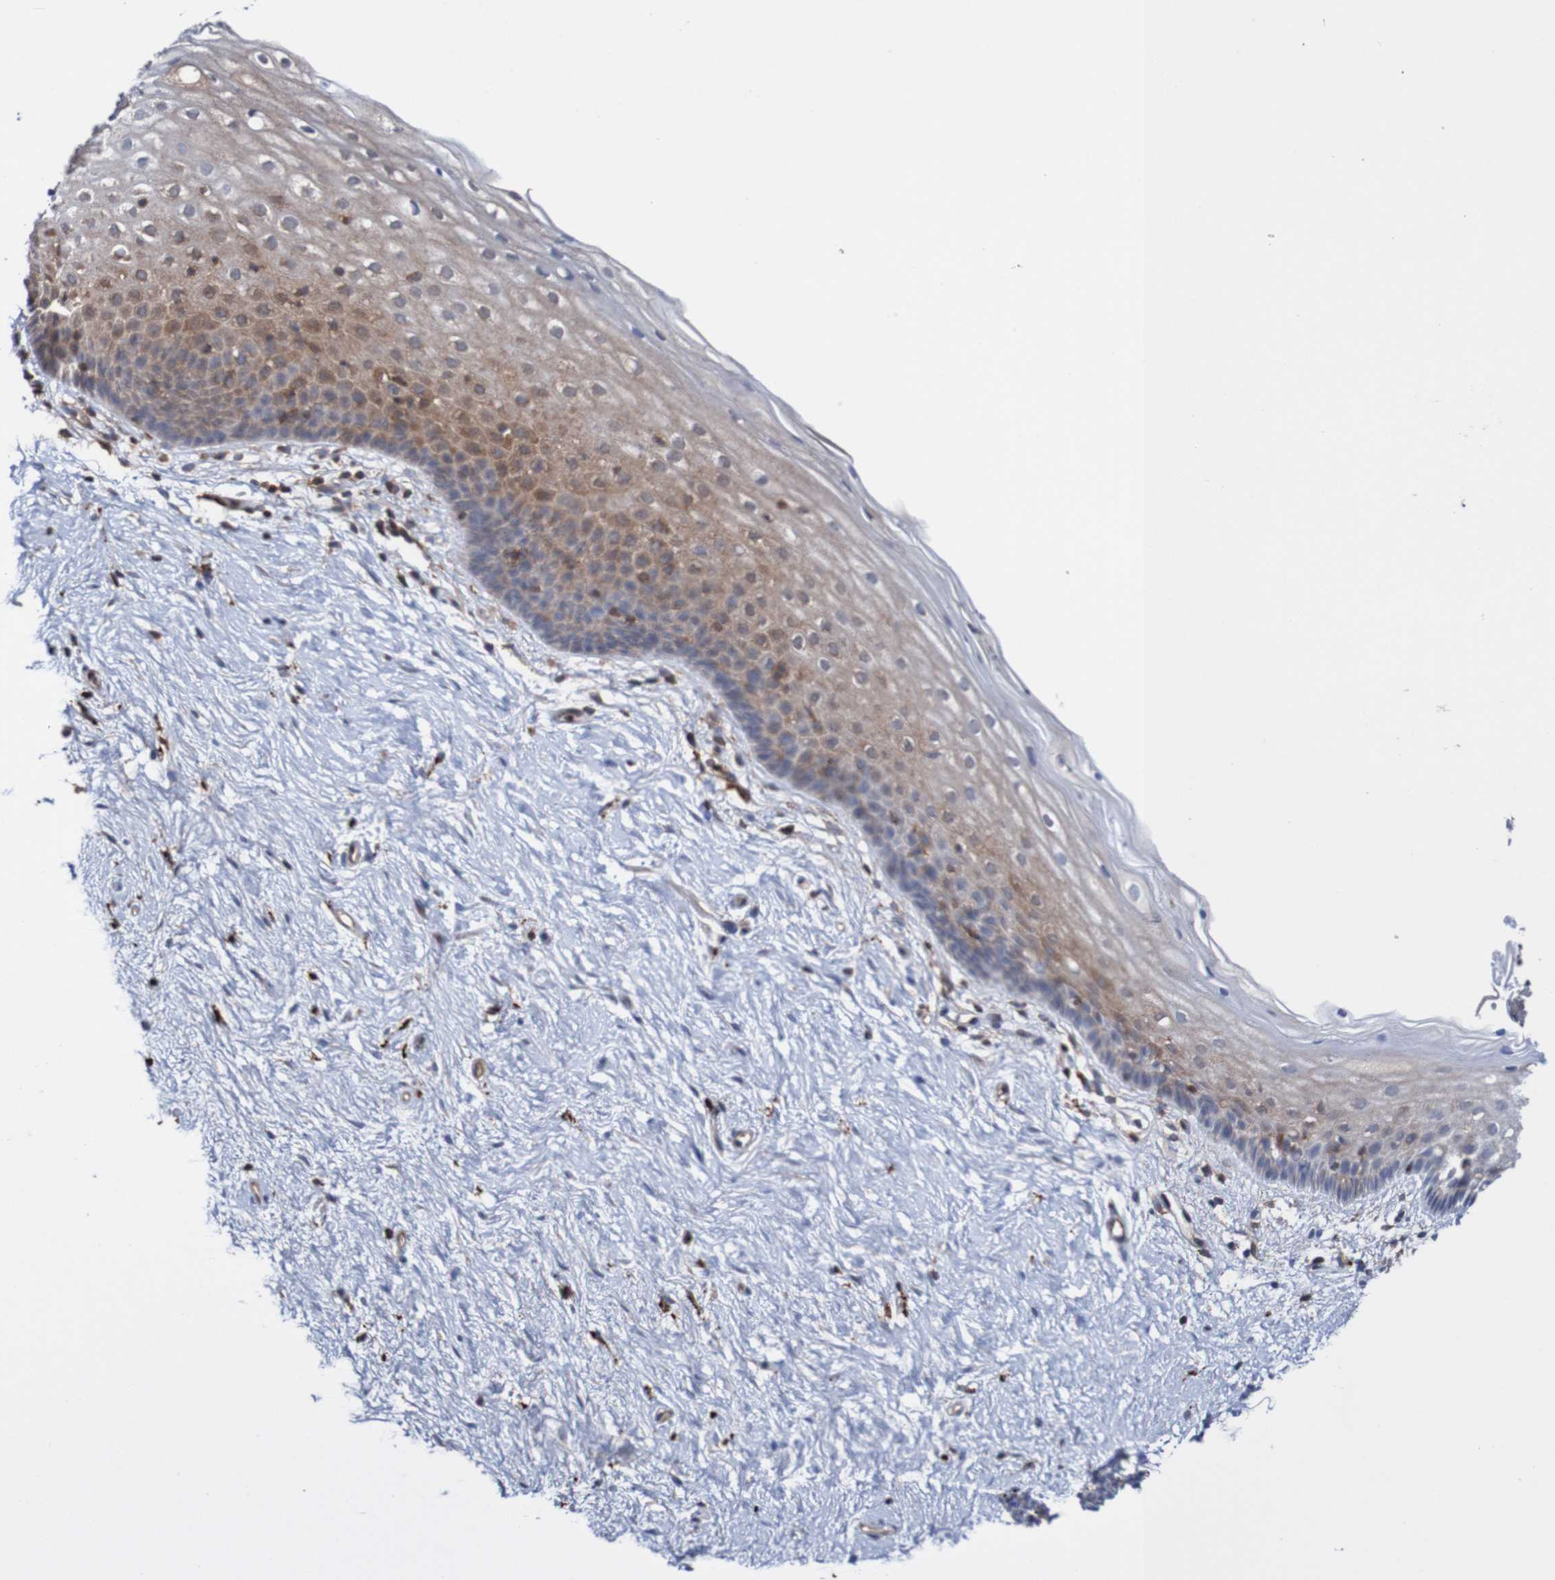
{"staining": {"intensity": "moderate", "quantity": ">75%", "location": "cytoplasmic/membranous"}, "tissue": "vagina", "cell_type": "Squamous epithelial cells", "image_type": "normal", "snomed": [{"axis": "morphology", "description": "Normal tissue, NOS"}, {"axis": "topography", "description": "Vagina"}], "caption": "Vagina stained with immunohistochemistry (IHC) demonstrates moderate cytoplasmic/membranous positivity in approximately >75% of squamous epithelial cells.", "gene": "RIGI", "patient": {"sex": "female", "age": 44}}